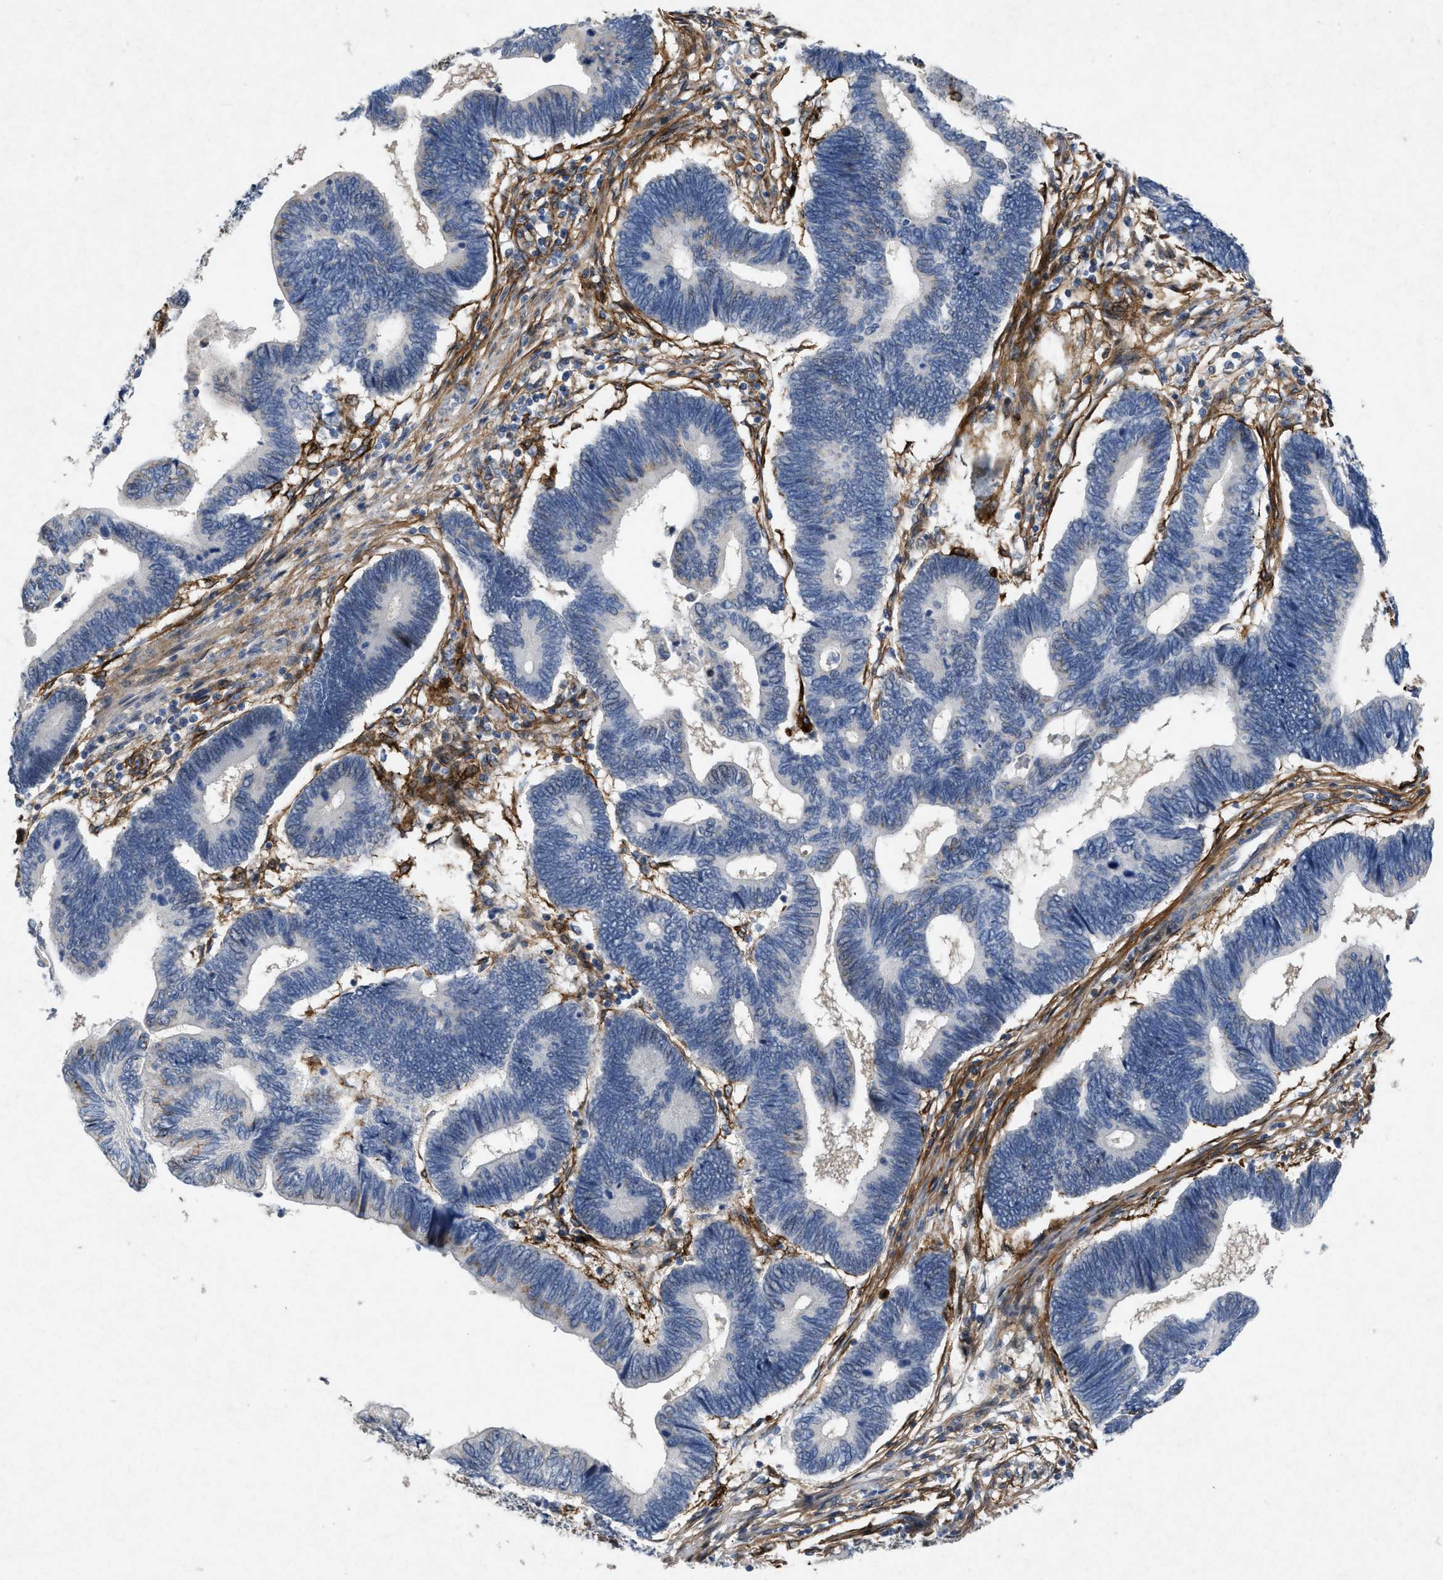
{"staining": {"intensity": "negative", "quantity": "none", "location": "none"}, "tissue": "pancreatic cancer", "cell_type": "Tumor cells", "image_type": "cancer", "snomed": [{"axis": "morphology", "description": "Adenocarcinoma, NOS"}, {"axis": "topography", "description": "Pancreas"}], "caption": "Pancreatic cancer (adenocarcinoma) stained for a protein using IHC exhibits no staining tumor cells.", "gene": "PDGFRA", "patient": {"sex": "female", "age": 70}}